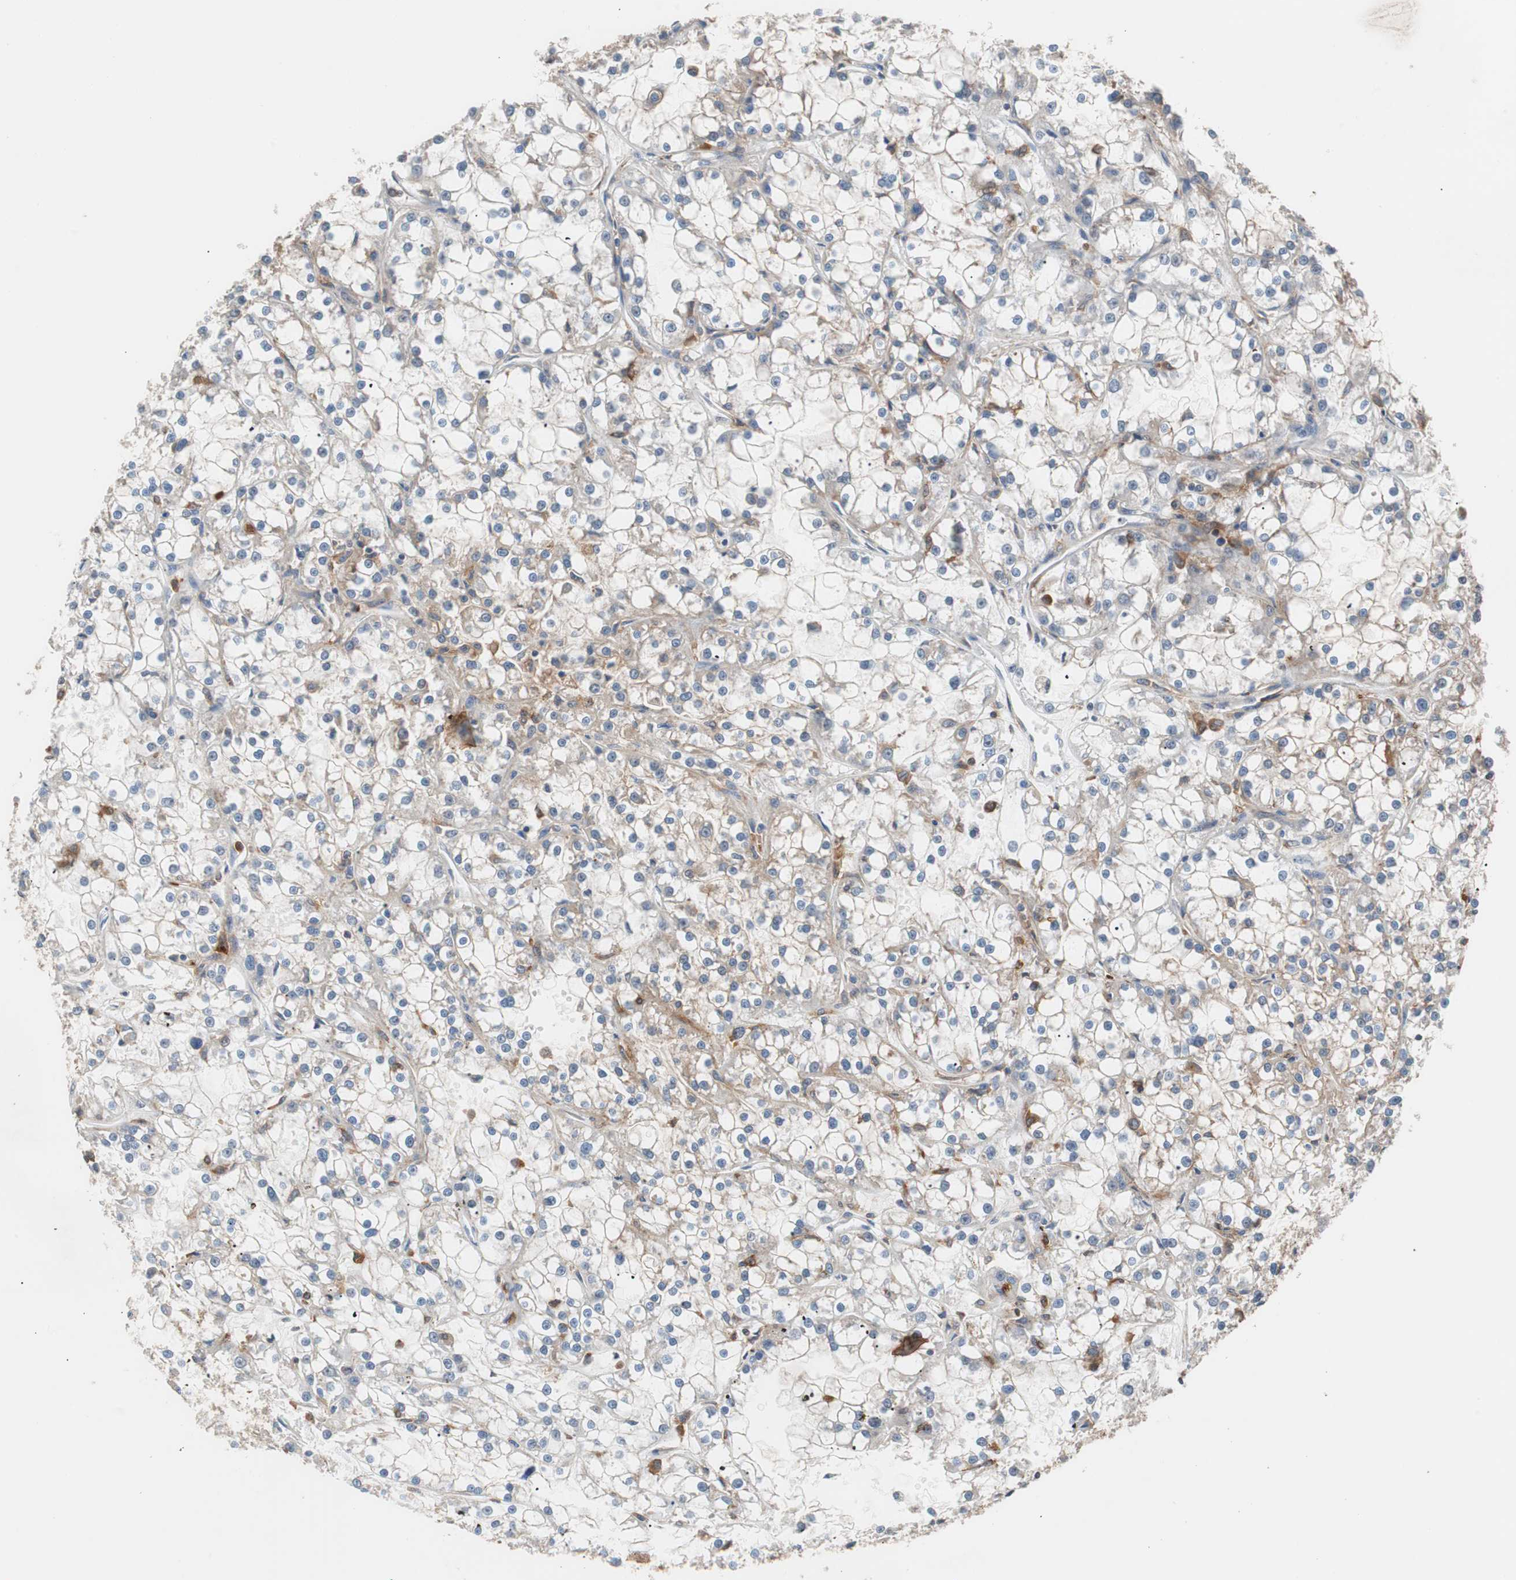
{"staining": {"intensity": "weak", "quantity": "<25%", "location": "cytoplasmic/membranous"}, "tissue": "renal cancer", "cell_type": "Tumor cells", "image_type": "cancer", "snomed": [{"axis": "morphology", "description": "Adenocarcinoma, NOS"}, {"axis": "topography", "description": "Kidney"}], "caption": "Human renal cancer (adenocarcinoma) stained for a protein using IHC demonstrates no staining in tumor cells.", "gene": "LITAF", "patient": {"sex": "female", "age": 52}}